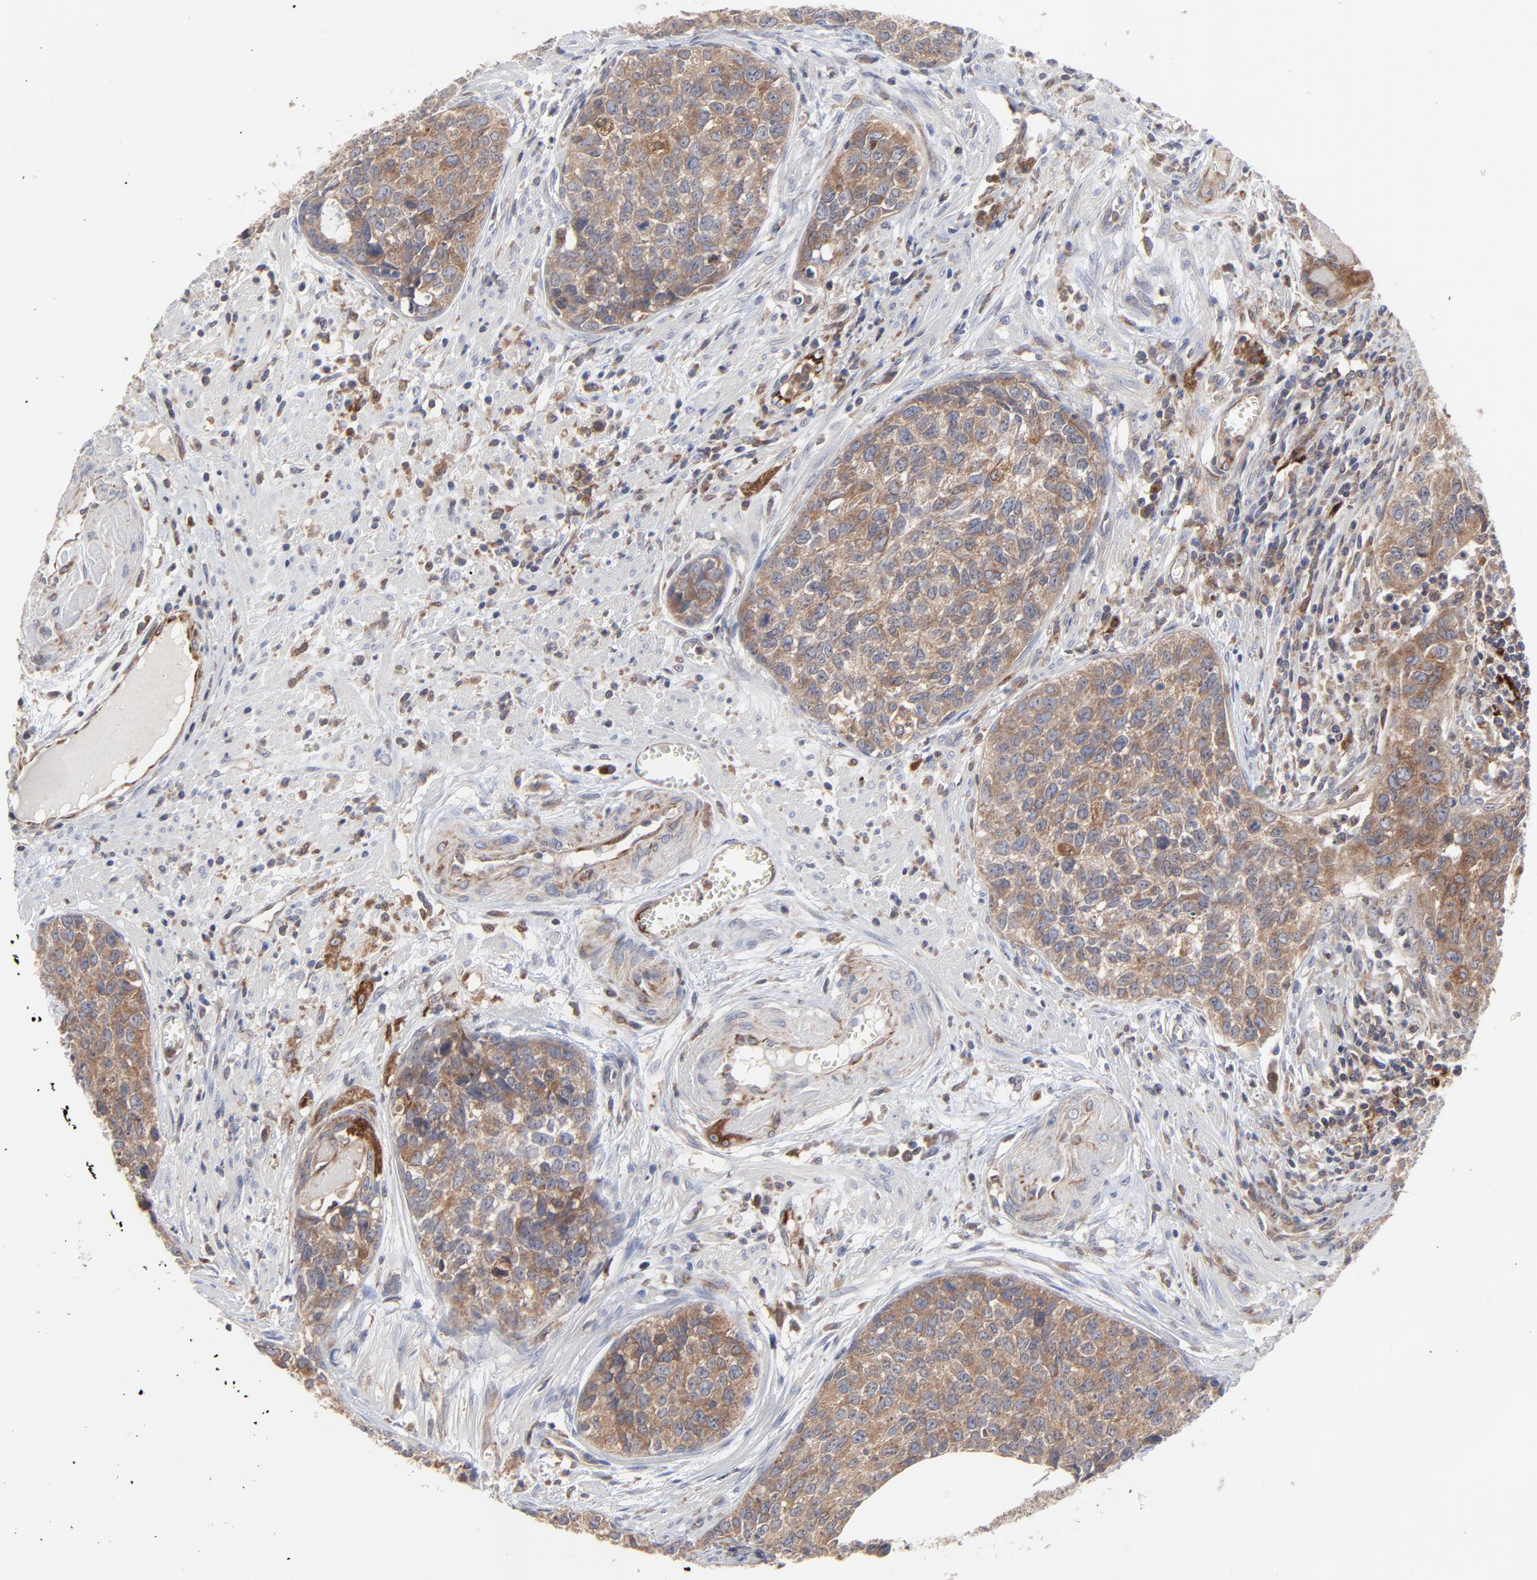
{"staining": {"intensity": "strong", "quantity": ">75%", "location": "cytoplasmic/membranous"}, "tissue": "urothelial cancer", "cell_type": "Tumor cells", "image_type": "cancer", "snomed": [{"axis": "morphology", "description": "Urothelial carcinoma, High grade"}, {"axis": "topography", "description": "Urinary bladder"}], "caption": "Immunohistochemical staining of high-grade urothelial carcinoma demonstrates high levels of strong cytoplasmic/membranous positivity in approximately >75% of tumor cells.", "gene": "RAB9A", "patient": {"sex": "male", "age": 81}}